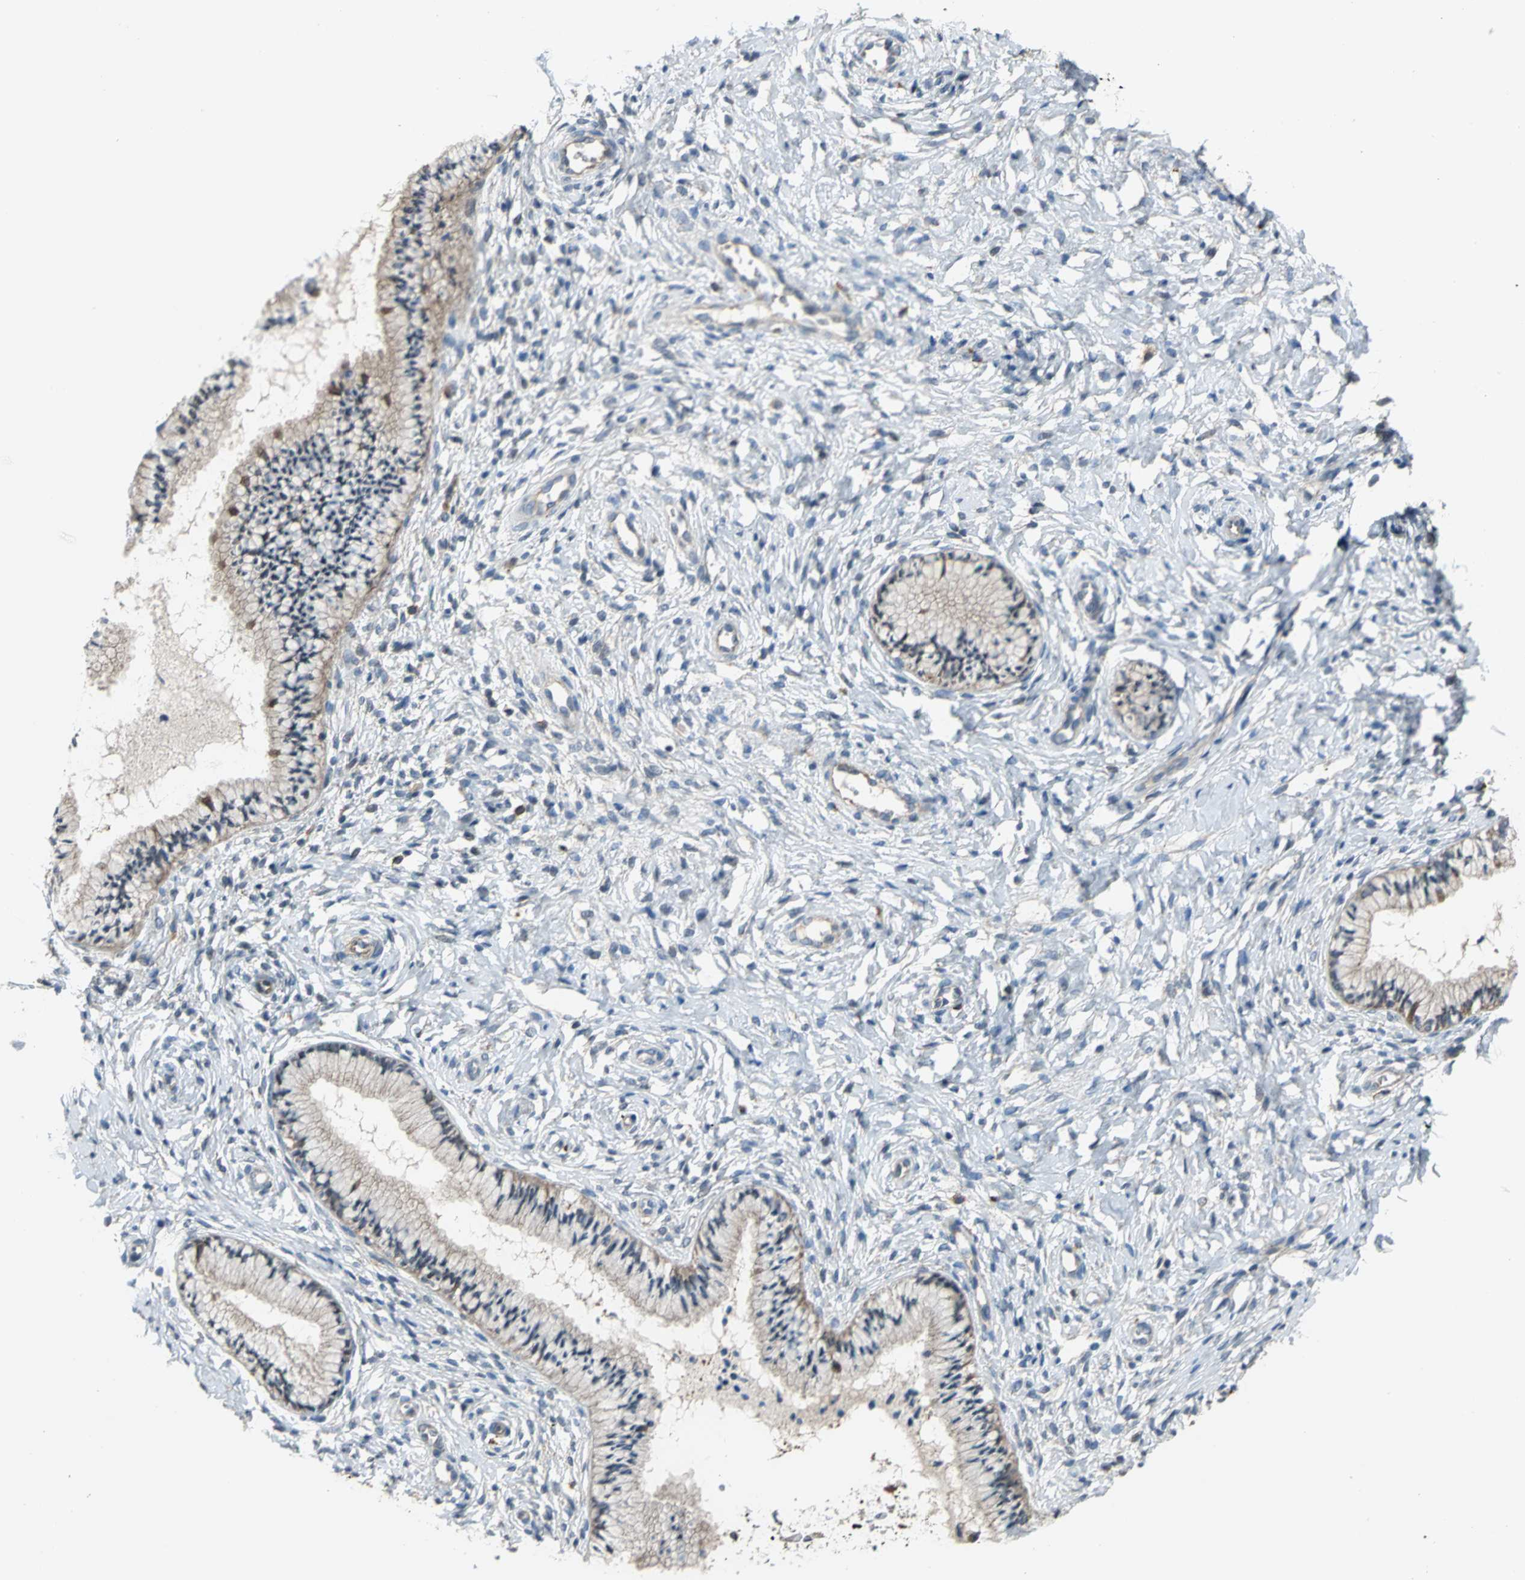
{"staining": {"intensity": "moderate", "quantity": "25%-75%", "location": "cytoplasmic/membranous"}, "tissue": "cervix", "cell_type": "Glandular cells", "image_type": "normal", "snomed": [{"axis": "morphology", "description": "Normal tissue, NOS"}, {"axis": "topography", "description": "Cervix"}], "caption": "Immunohistochemistry (IHC) of normal cervix displays medium levels of moderate cytoplasmic/membranous positivity in about 25%-75% of glandular cells.", "gene": "TRAK1", "patient": {"sex": "female", "age": 46}}